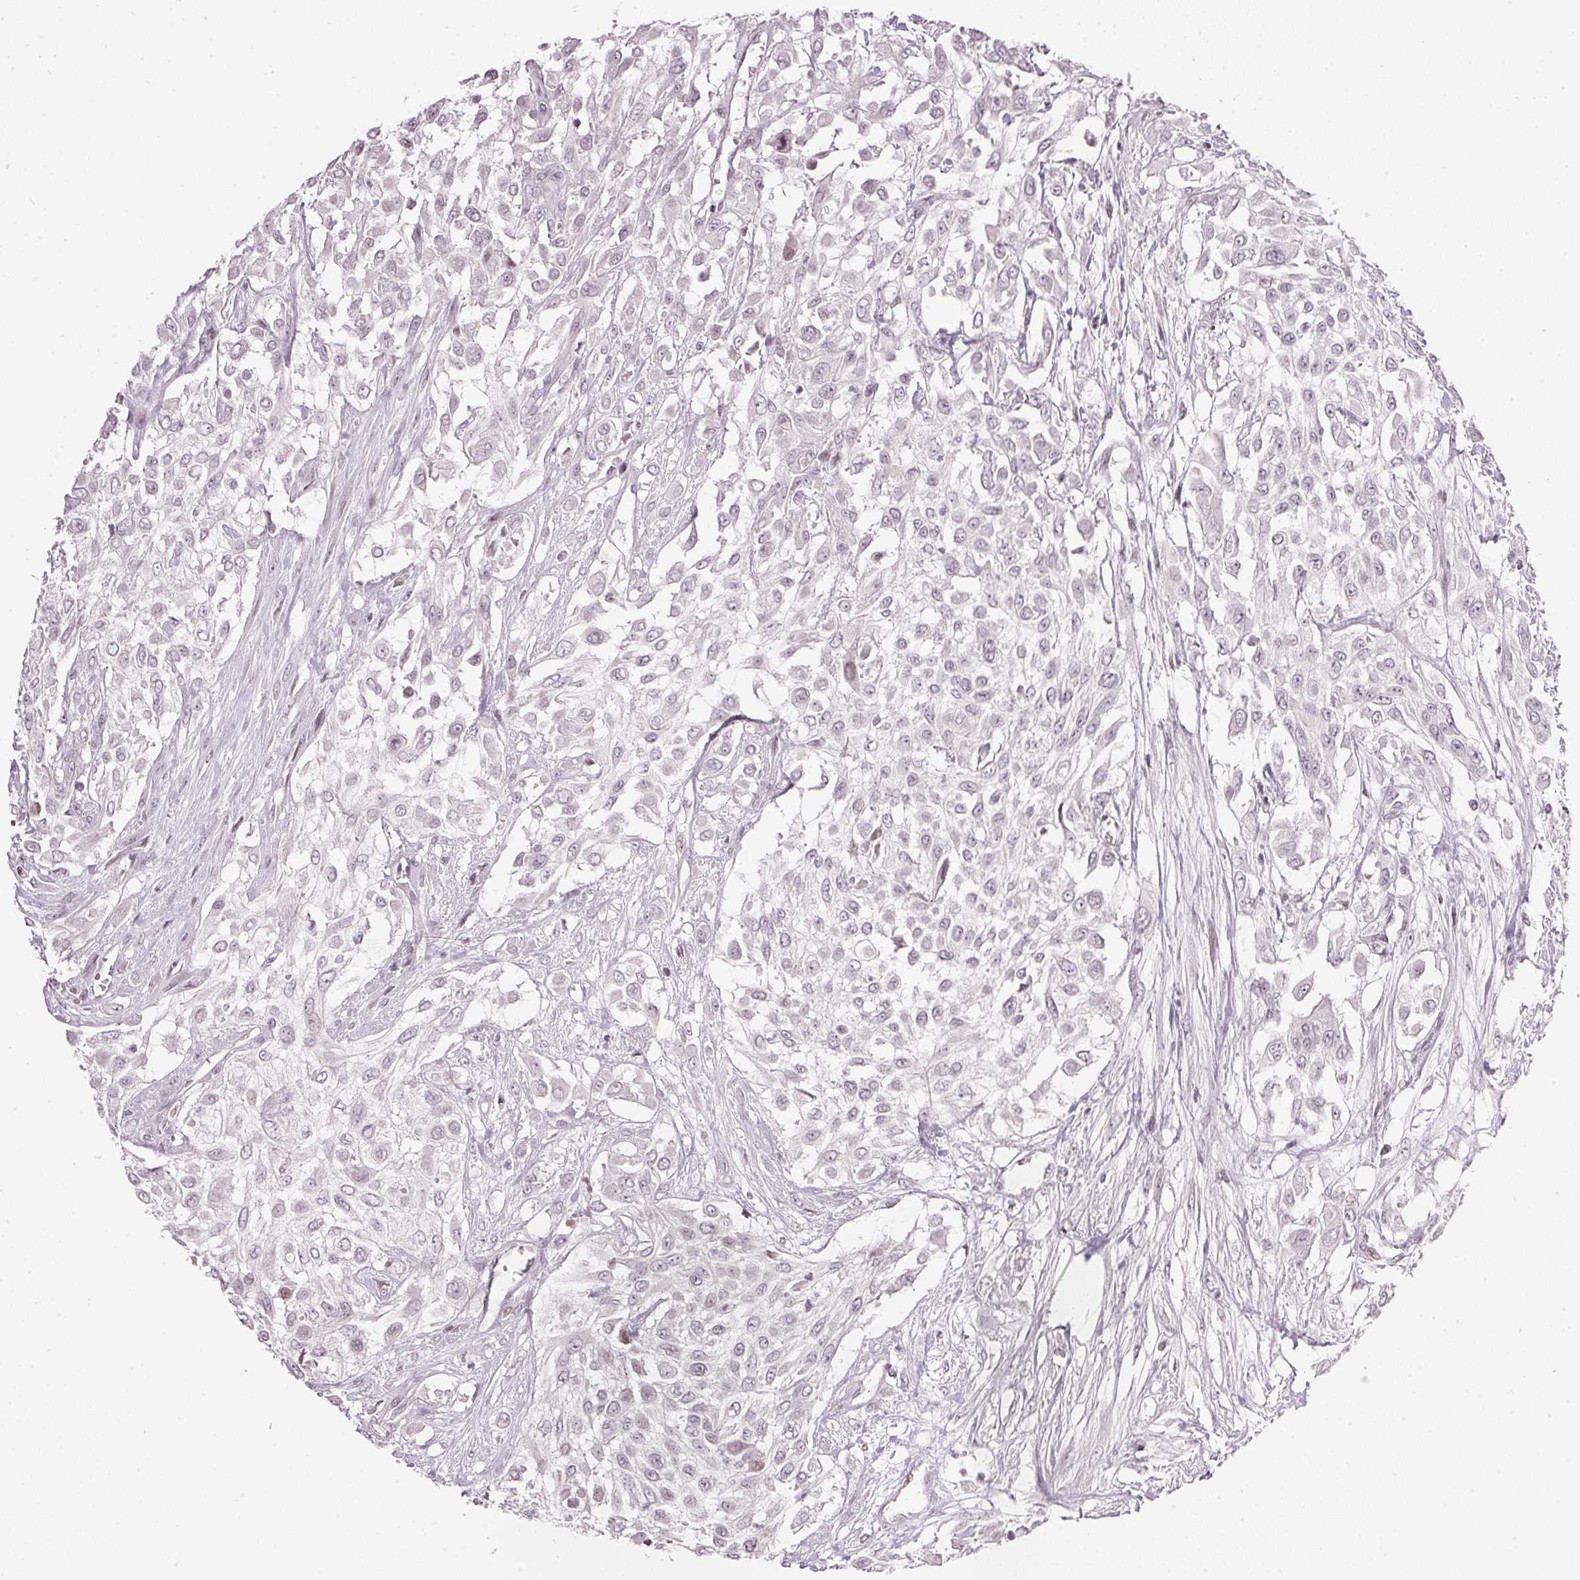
{"staining": {"intensity": "weak", "quantity": "25%-75%", "location": "nuclear"}, "tissue": "urothelial cancer", "cell_type": "Tumor cells", "image_type": "cancer", "snomed": [{"axis": "morphology", "description": "Urothelial carcinoma, High grade"}, {"axis": "topography", "description": "Urinary bladder"}], "caption": "Urothelial carcinoma (high-grade) stained for a protein (brown) reveals weak nuclear positive positivity in approximately 25%-75% of tumor cells.", "gene": "NRDE2", "patient": {"sex": "male", "age": 57}}